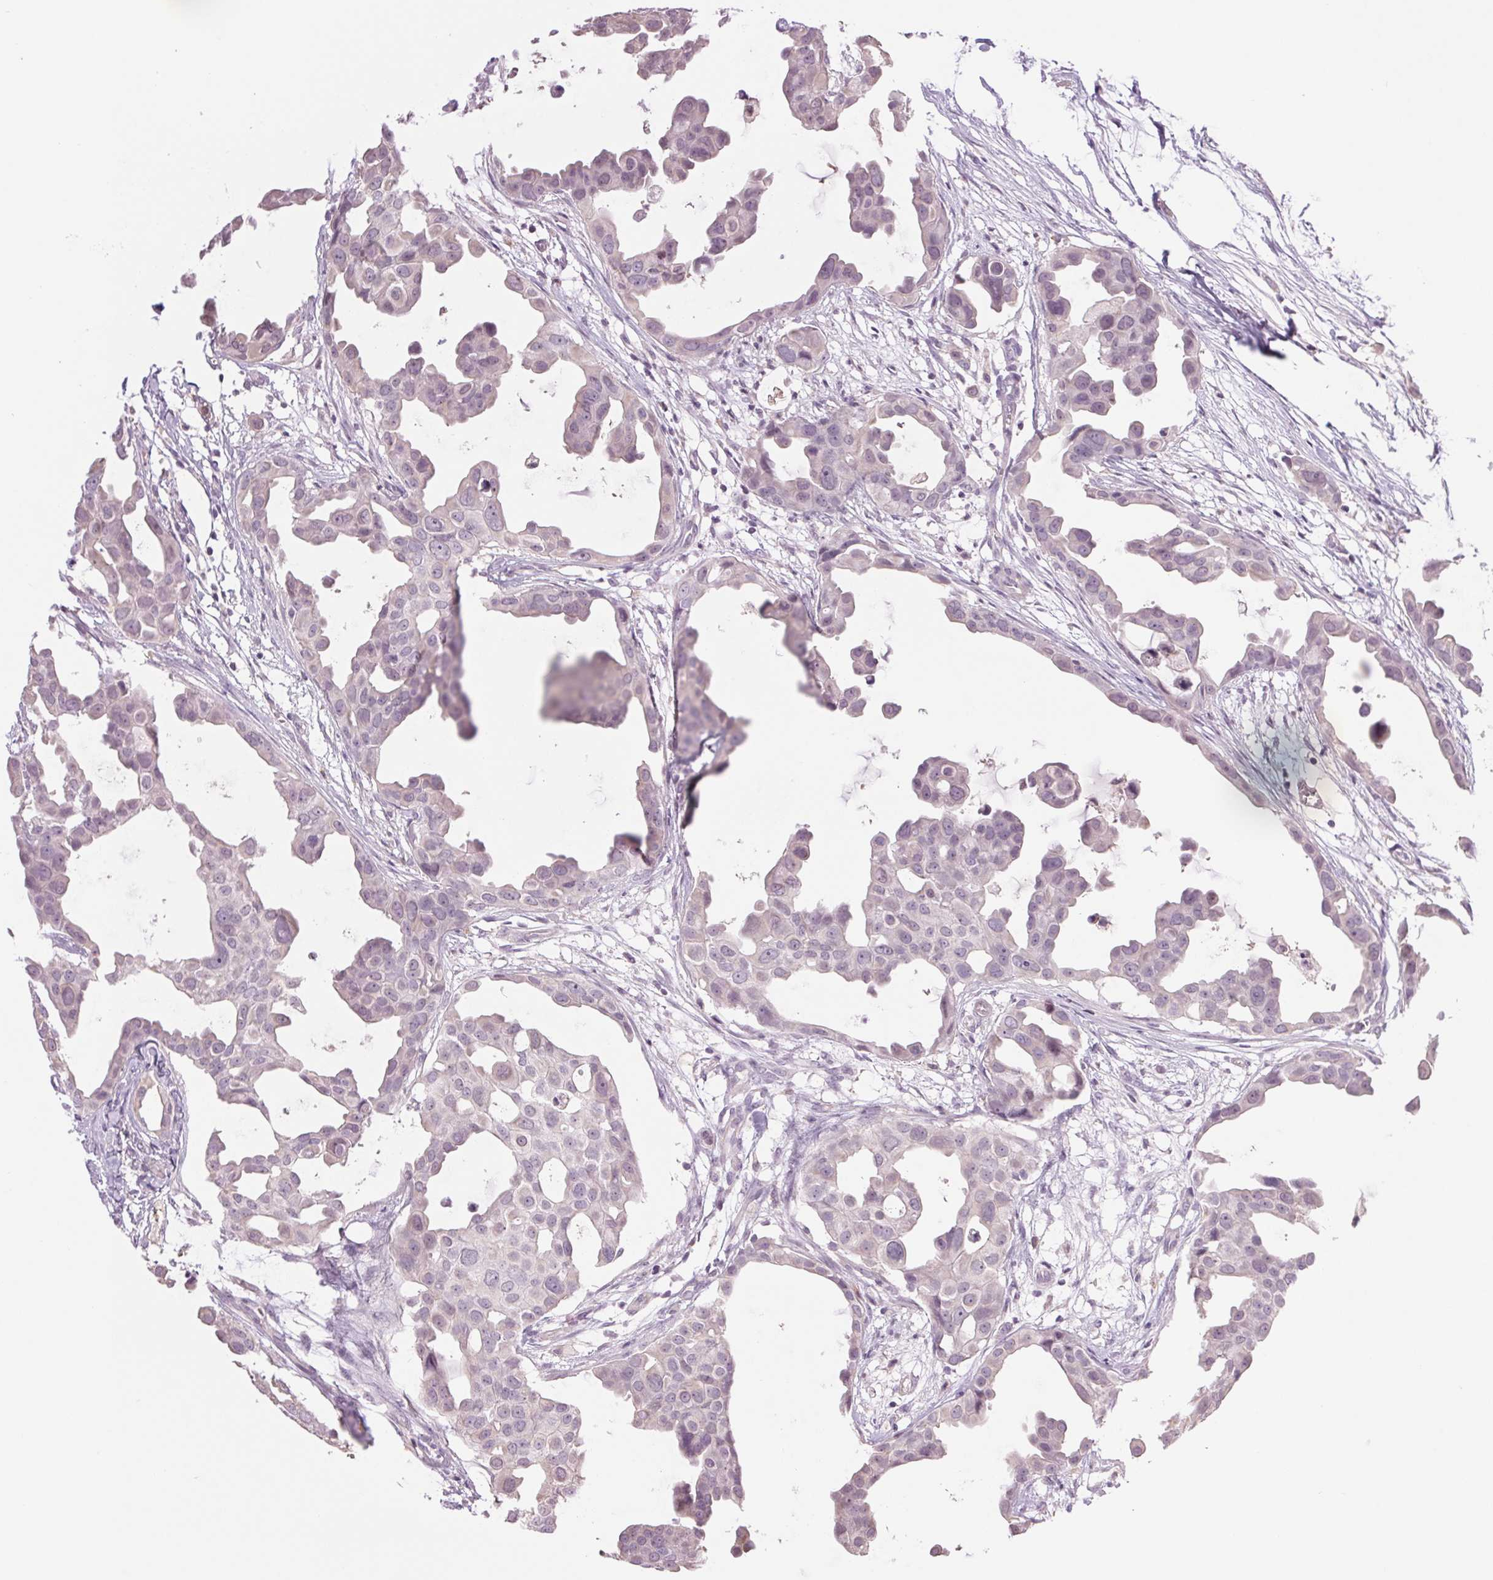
{"staining": {"intensity": "weak", "quantity": "<25%", "location": "nuclear"}, "tissue": "breast cancer", "cell_type": "Tumor cells", "image_type": "cancer", "snomed": [{"axis": "morphology", "description": "Duct carcinoma"}, {"axis": "topography", "description": "Breast"}], "caption": "The immunohistochemistry micrograph has no significant expression in tumor cells of breast cancer (intraductal carcinoma) tissue.", "gene": "MPO", "patient": {"sex": "female", "age": 38}}